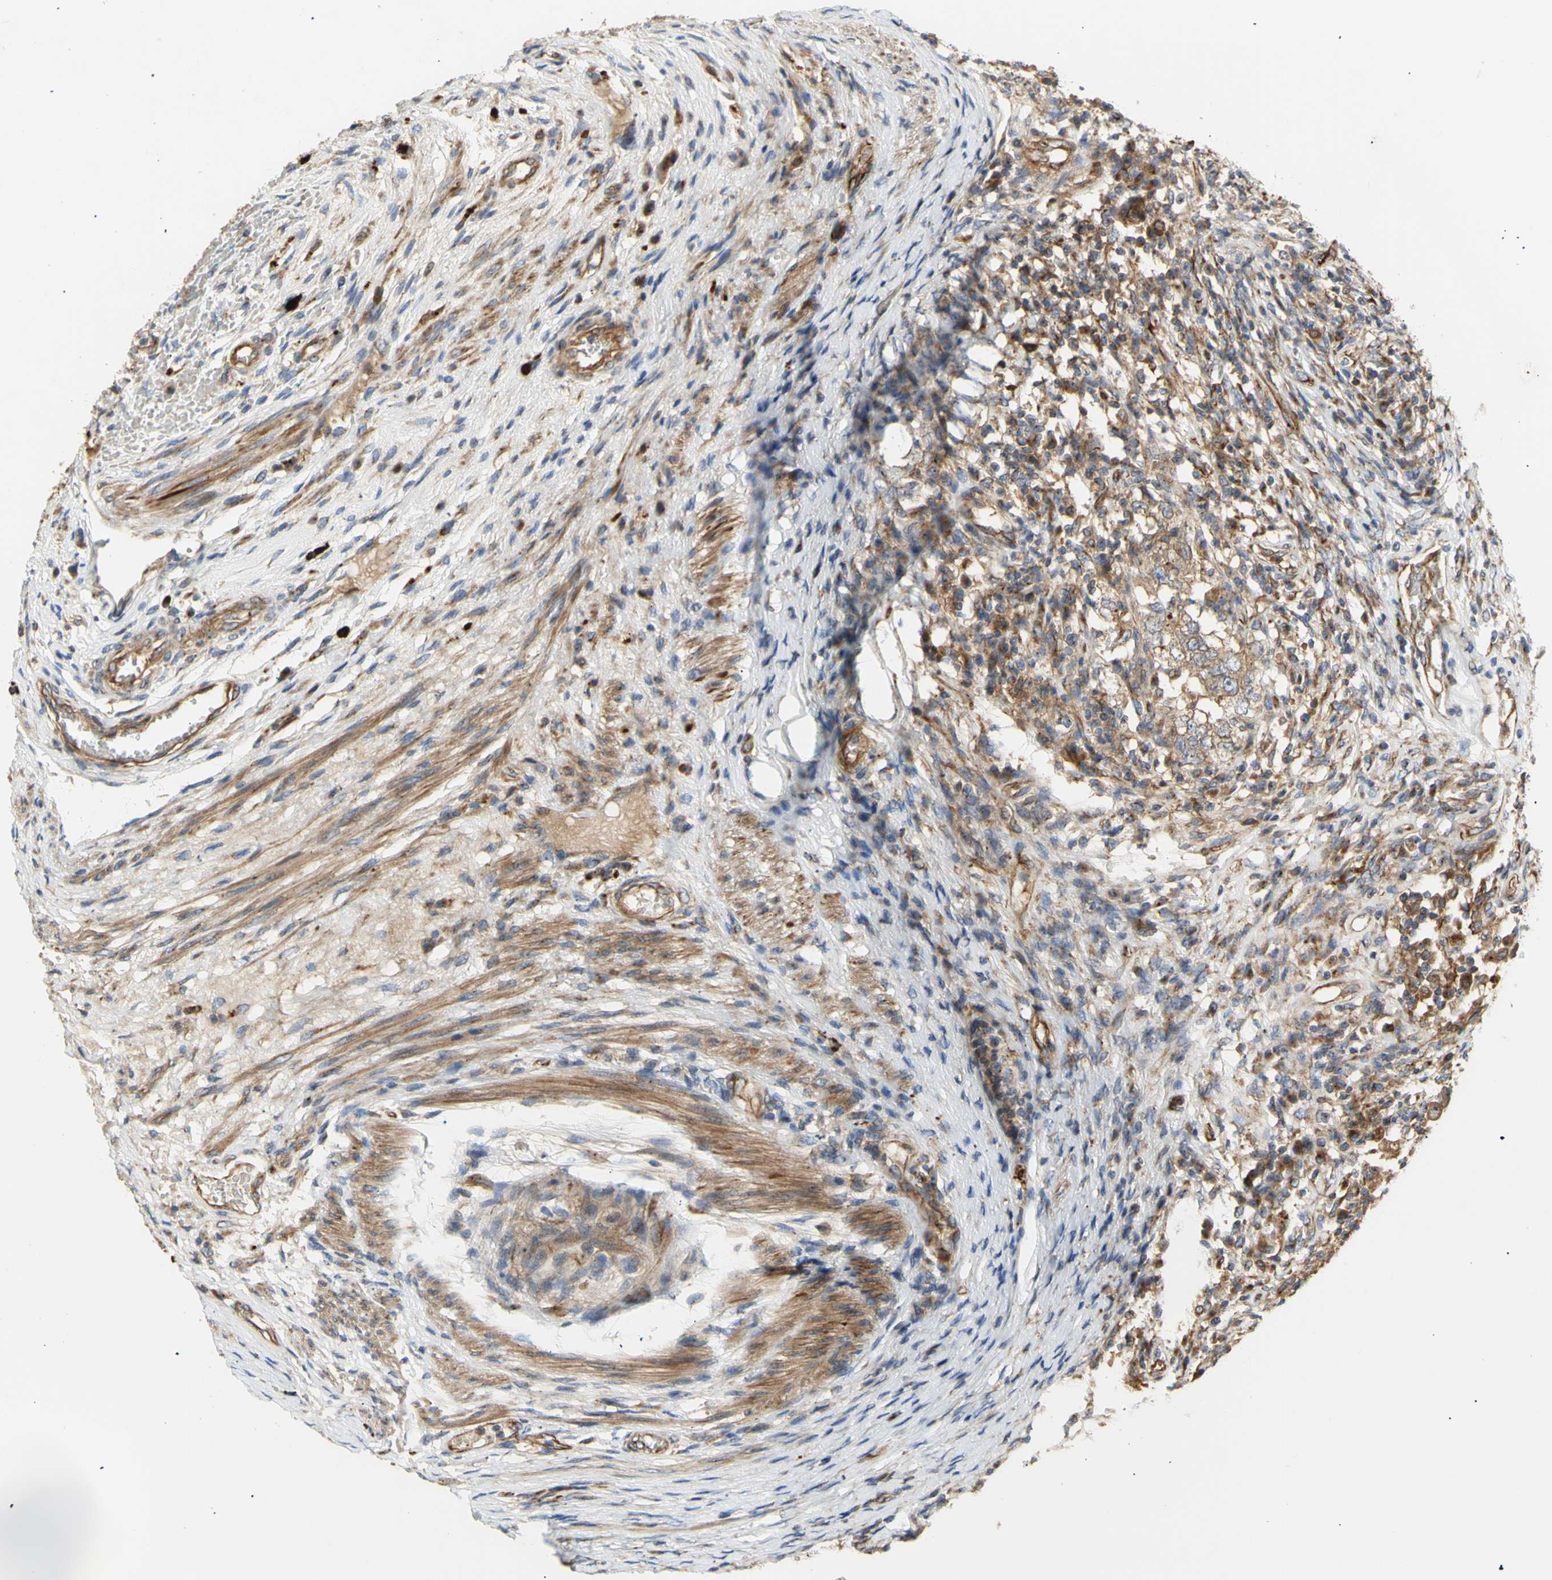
{"staining": {"intensity": "moderate", "quantity": ">75%", "location": "cytoplasmic/membranous"}, "tissue": "testis cancer", "cell_type": "Tumor cells", "image_type": "cancer", "snomed": [{"axis": "morphology", "description": "Carcinoma, Embryonal, NOS"}, {"axis": "topography", "description": "Testis"}], "caption": "Brown immunohistochemical staining in embryonal carcinoma (testis) exhibits moderate cytoplasmic/membranous positivity in approximately >75% of tumor cells.", "gene": "TUBG2", "patient": {"sex": "male", "age": 26}}